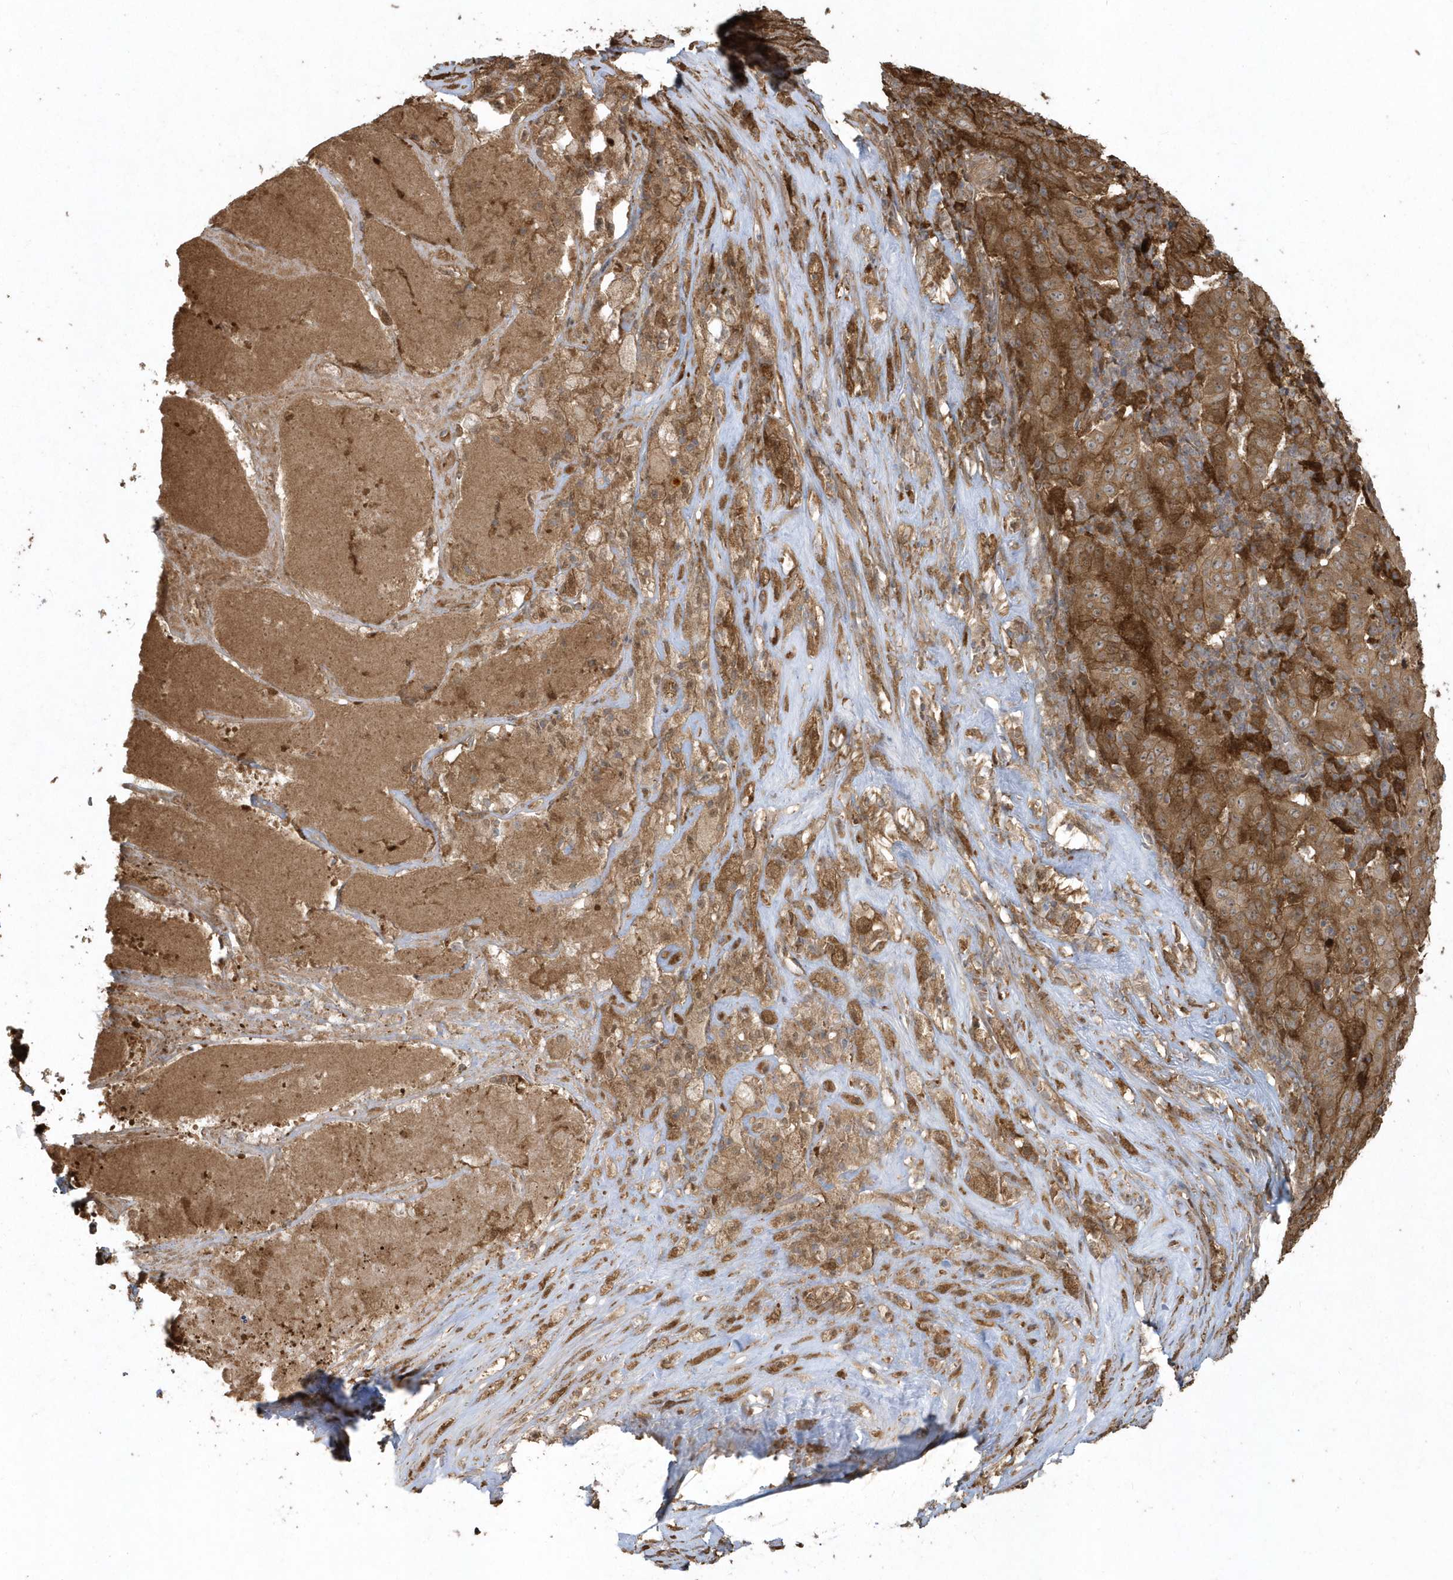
{"staining": {"intensity": "strong", "quantity": ">75%", "location": "cytoplasmic/membranous"}, "tissue": "pancreatic cancer", "cell_type": "Tumor cells", "image_type": "cancer", "snomed": [{"axis": "morphology", "description": "Adenocarcinoma, NOS"}, {"axis": "topography", "description": "Pancreas"}], "caption": "Brown immunohistochemical staining in human adenocarcinoma (pancreatic) shows strong cytoplasmic/membranous staining in about >75% of tumor cells.", "gene": "HNMT", "patient": {"sex": "male", "age": 63}}